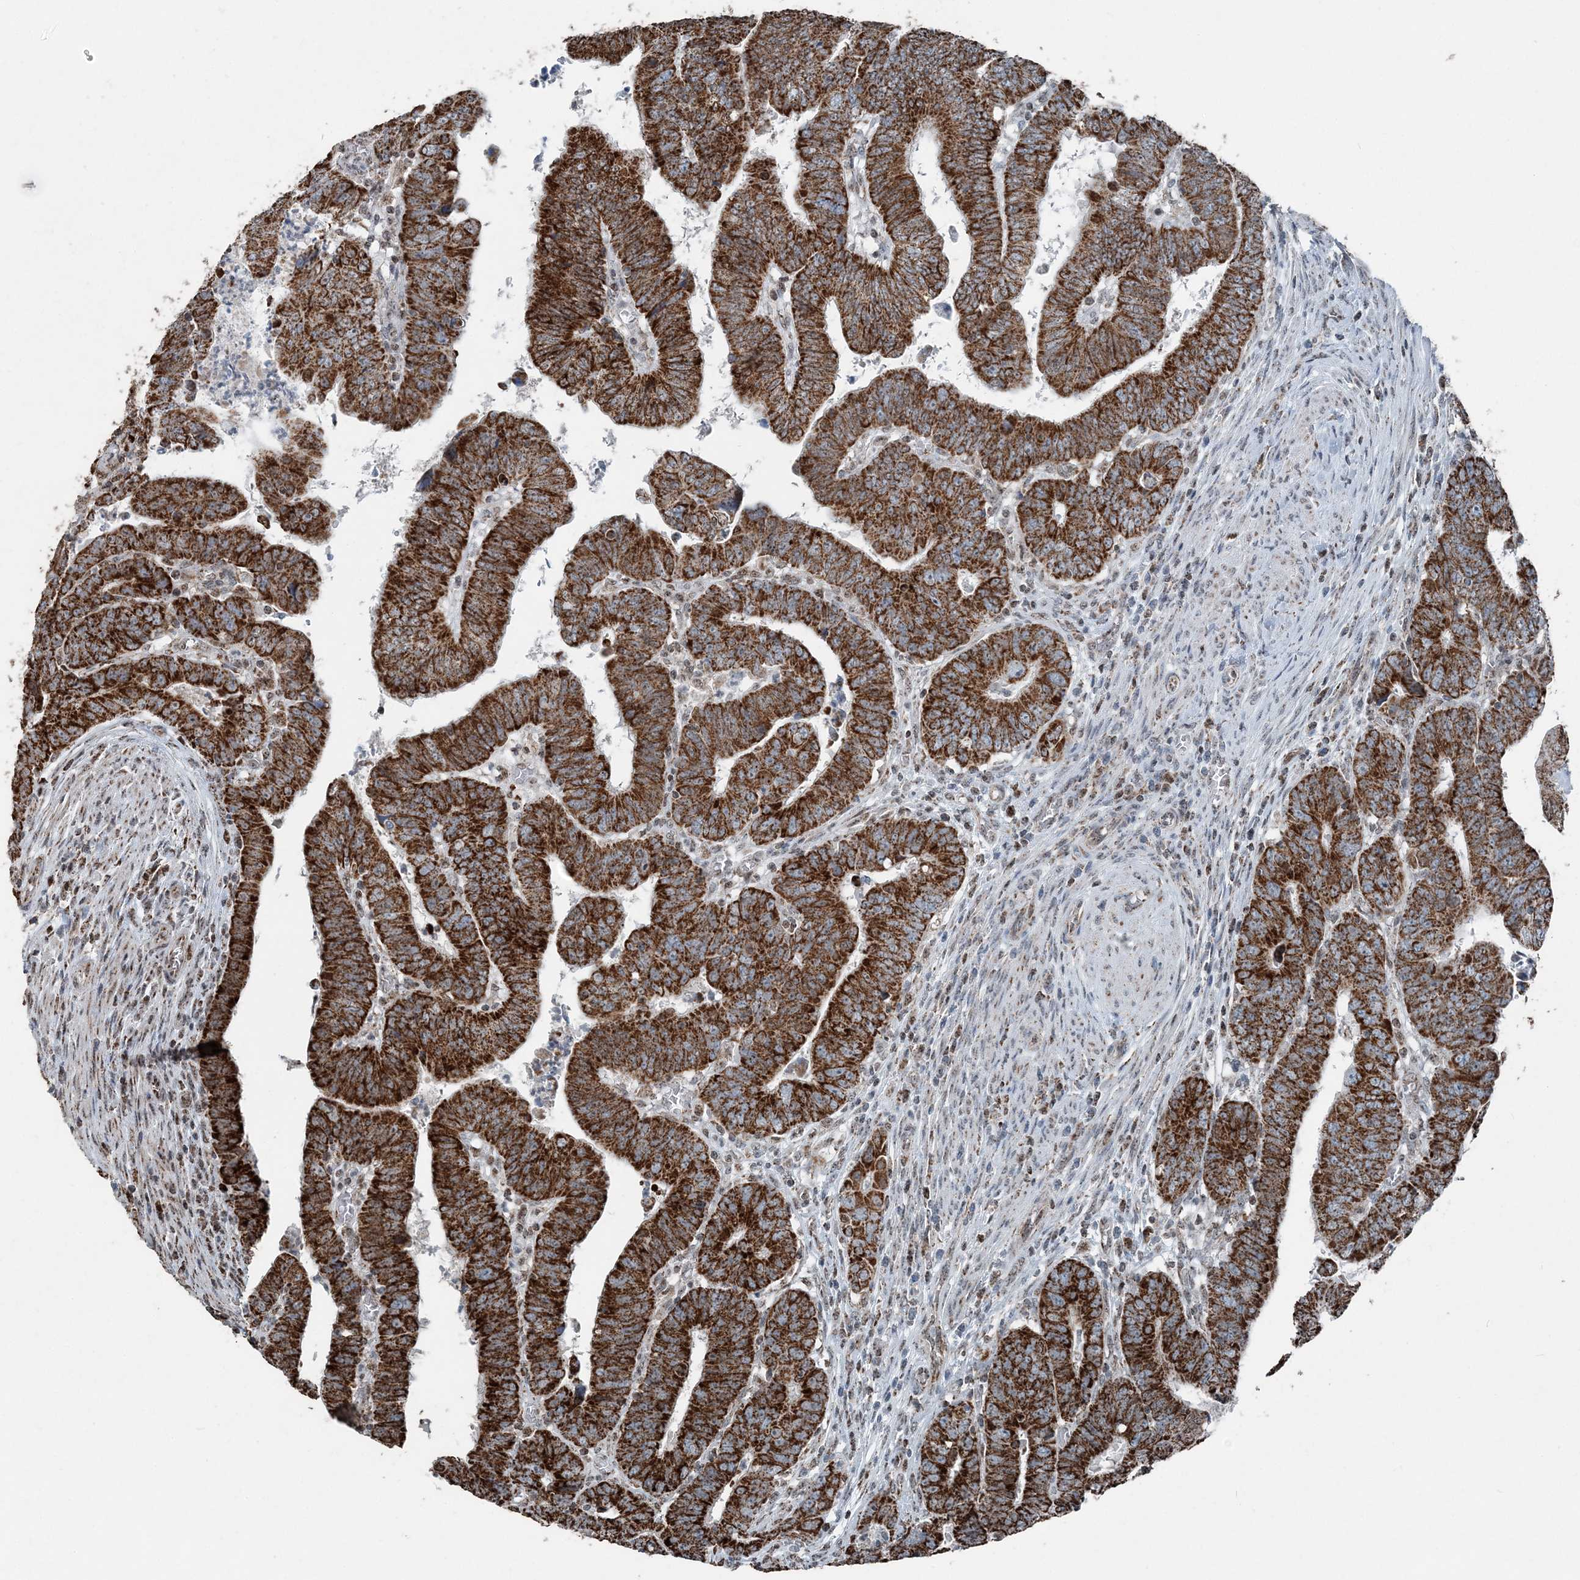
{"staining": {"intensity": "strong", "quantity": ">75%", "location": "cytoplasmic/membranous"}, "tissue": "colorectal cancer", "cell_type": "Tumor cells", "image_type": "cancer", "snomed": [{"axis": "morphology", "description": "Normal tissue, NOS"}, {"axis": "morphology", "description": "Adenocarcinoma, NOS"}, {"axis": "topography", "description": "Rectum"}], "caption": "DAB (3,3'-diaminobenzidine) immunohistochemical staining of human colorectal cancer displays strong cytoplasmic/membranous protein positivity in approximately >75% of tumor cells. Immunohistochemistry stains the protein in brown and the nuclei are stained blue.", "gene": "SUCLG1", "patient": {"sex": "female", "age": 65}}